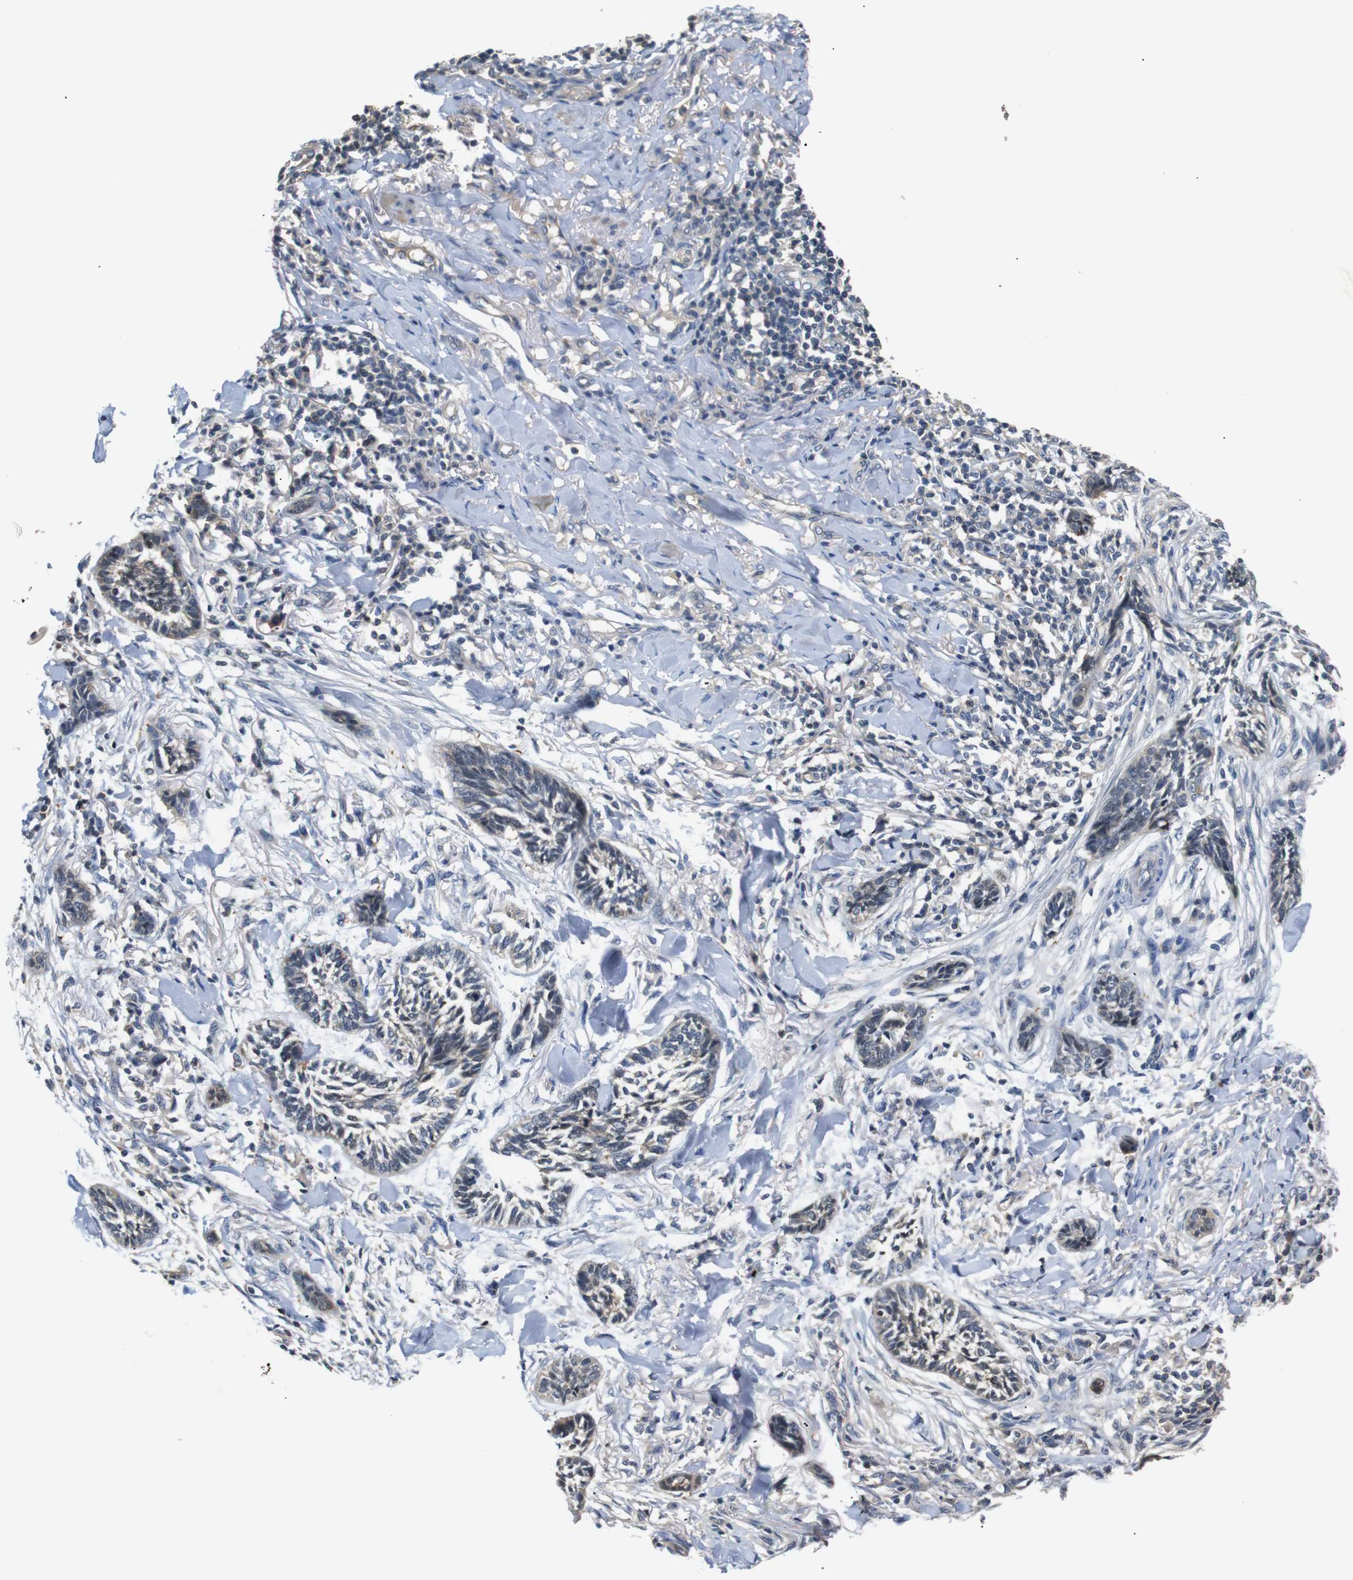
{"staining": {"intensity": "moderate", "quantity": "25%-75%", "location": "cytoplasmic/membranous"}, "tissue": "skin cancer", "cell_type": "Tumor cells", "image_type": "cancer", "snomed": [{"axis": "morphology", "description": "Papilloma, NOS"}, {"axis": "morphology", "description": "Basal cell carcinoma"}, {"axis": "topography", "description": "Skin"}], "caption": "Tumor cells show medium levels of moderate cytoplasmic/membranous staining in approximately 25%-75% of cells in skin cancer.", "gene": "SFN", "patient": {"sex": "male", "age": 87}}